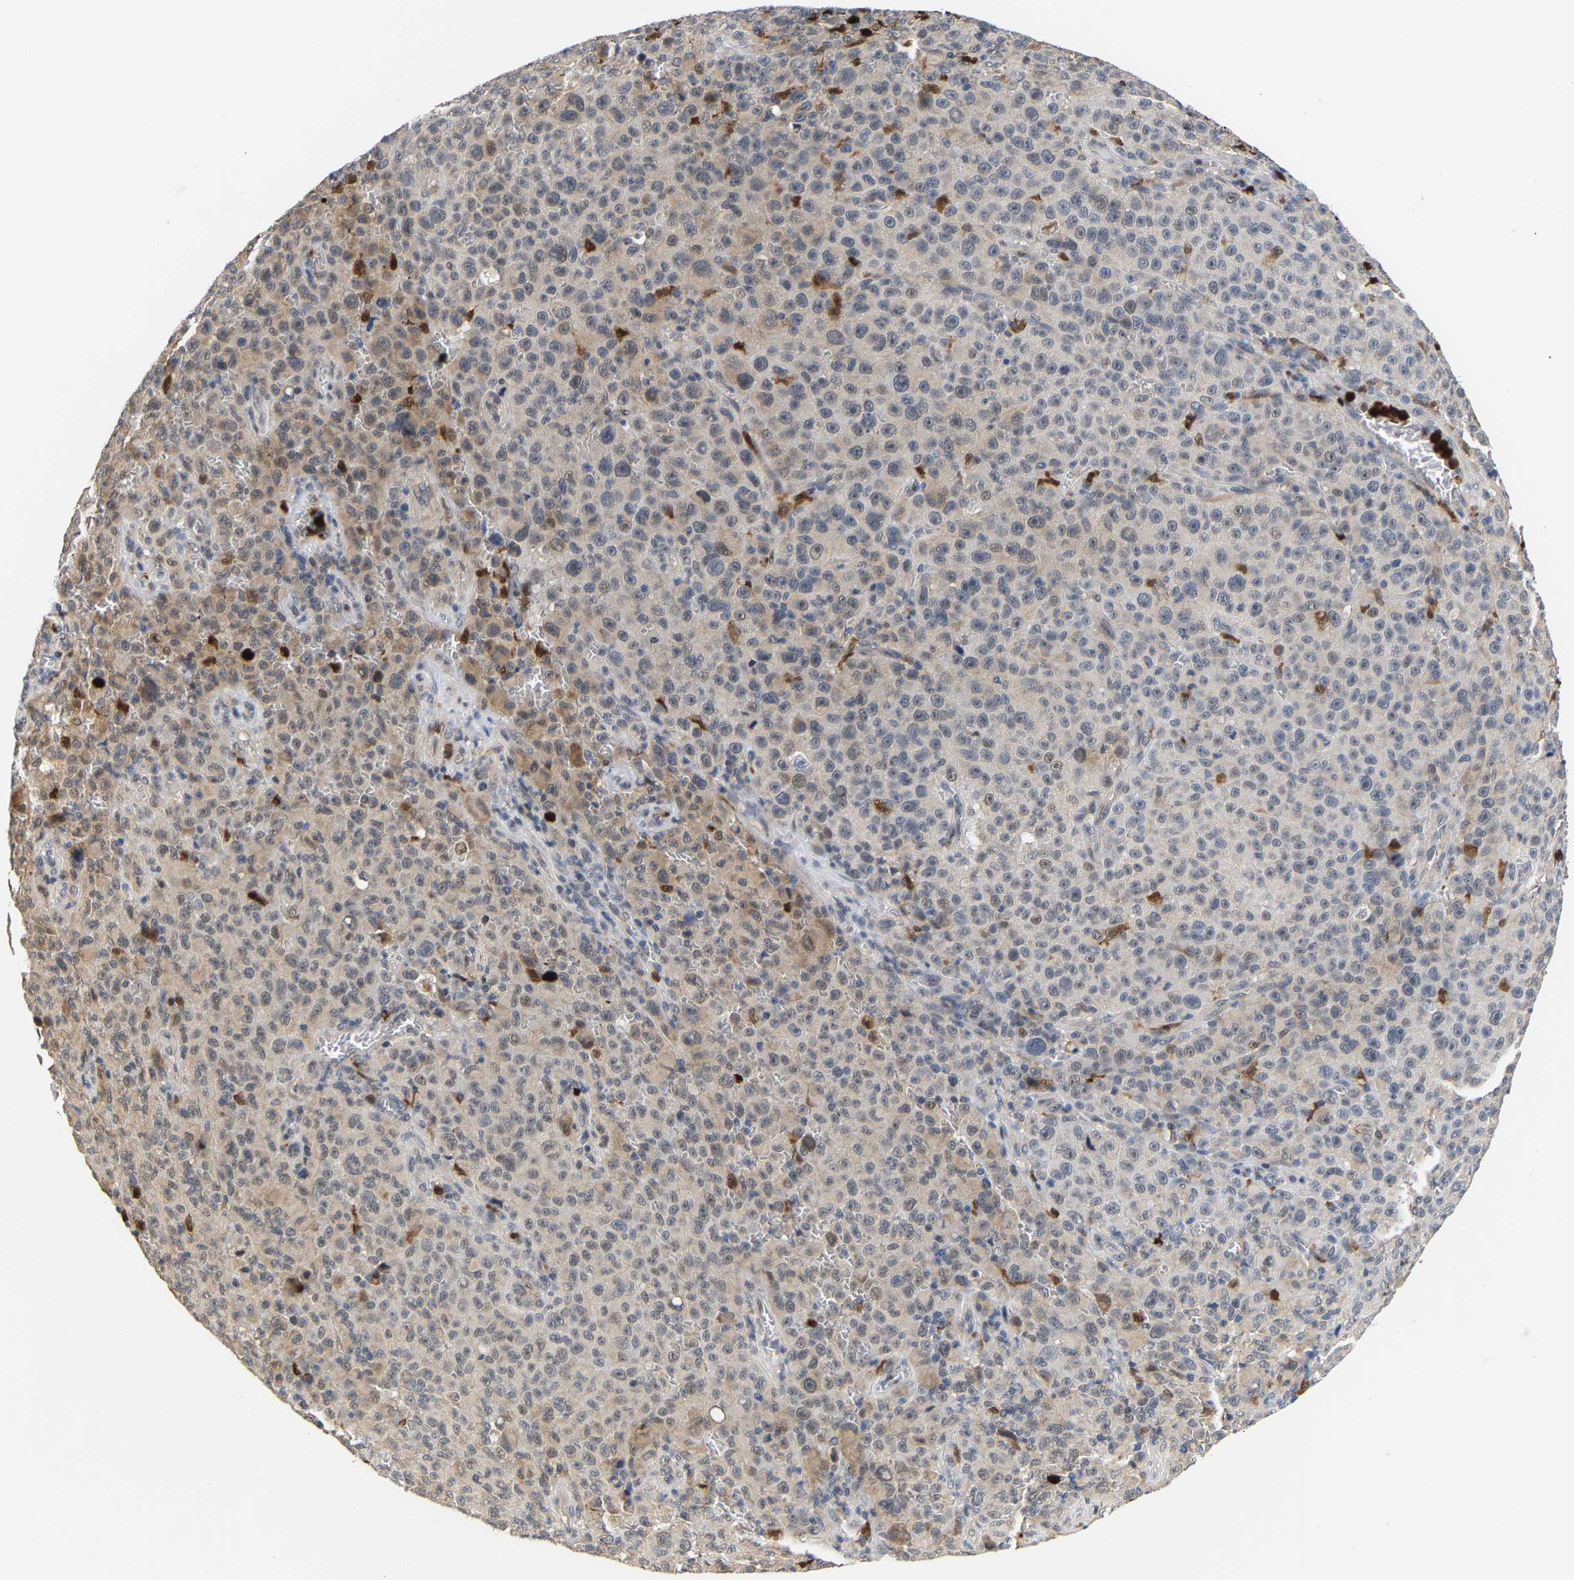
{"staining": {"intensity": "weak", "quantity": "25%-75%", "location": "cytoplasmic/membranous,nuclear"}, "tissue": "melanoma", "cell_type": "Tumor cells", "image_type": "cancer", "snomed": [{"axis": "morphology", "description": "Malignant melanoma, NOS"}, {"axis": "topography", "description": "Skin"}], "caption": "This image reveals malignant melanoma stained with immunohistochemistry (IHC) to label a protein in brown. The cytoplasmic/membranous and nuclear of tumor cells show weak positivity for the protein. Nuclei are counter-stained blue.", "gene": "TDRD7", "patient": {"sex": "female", "age": 82}}